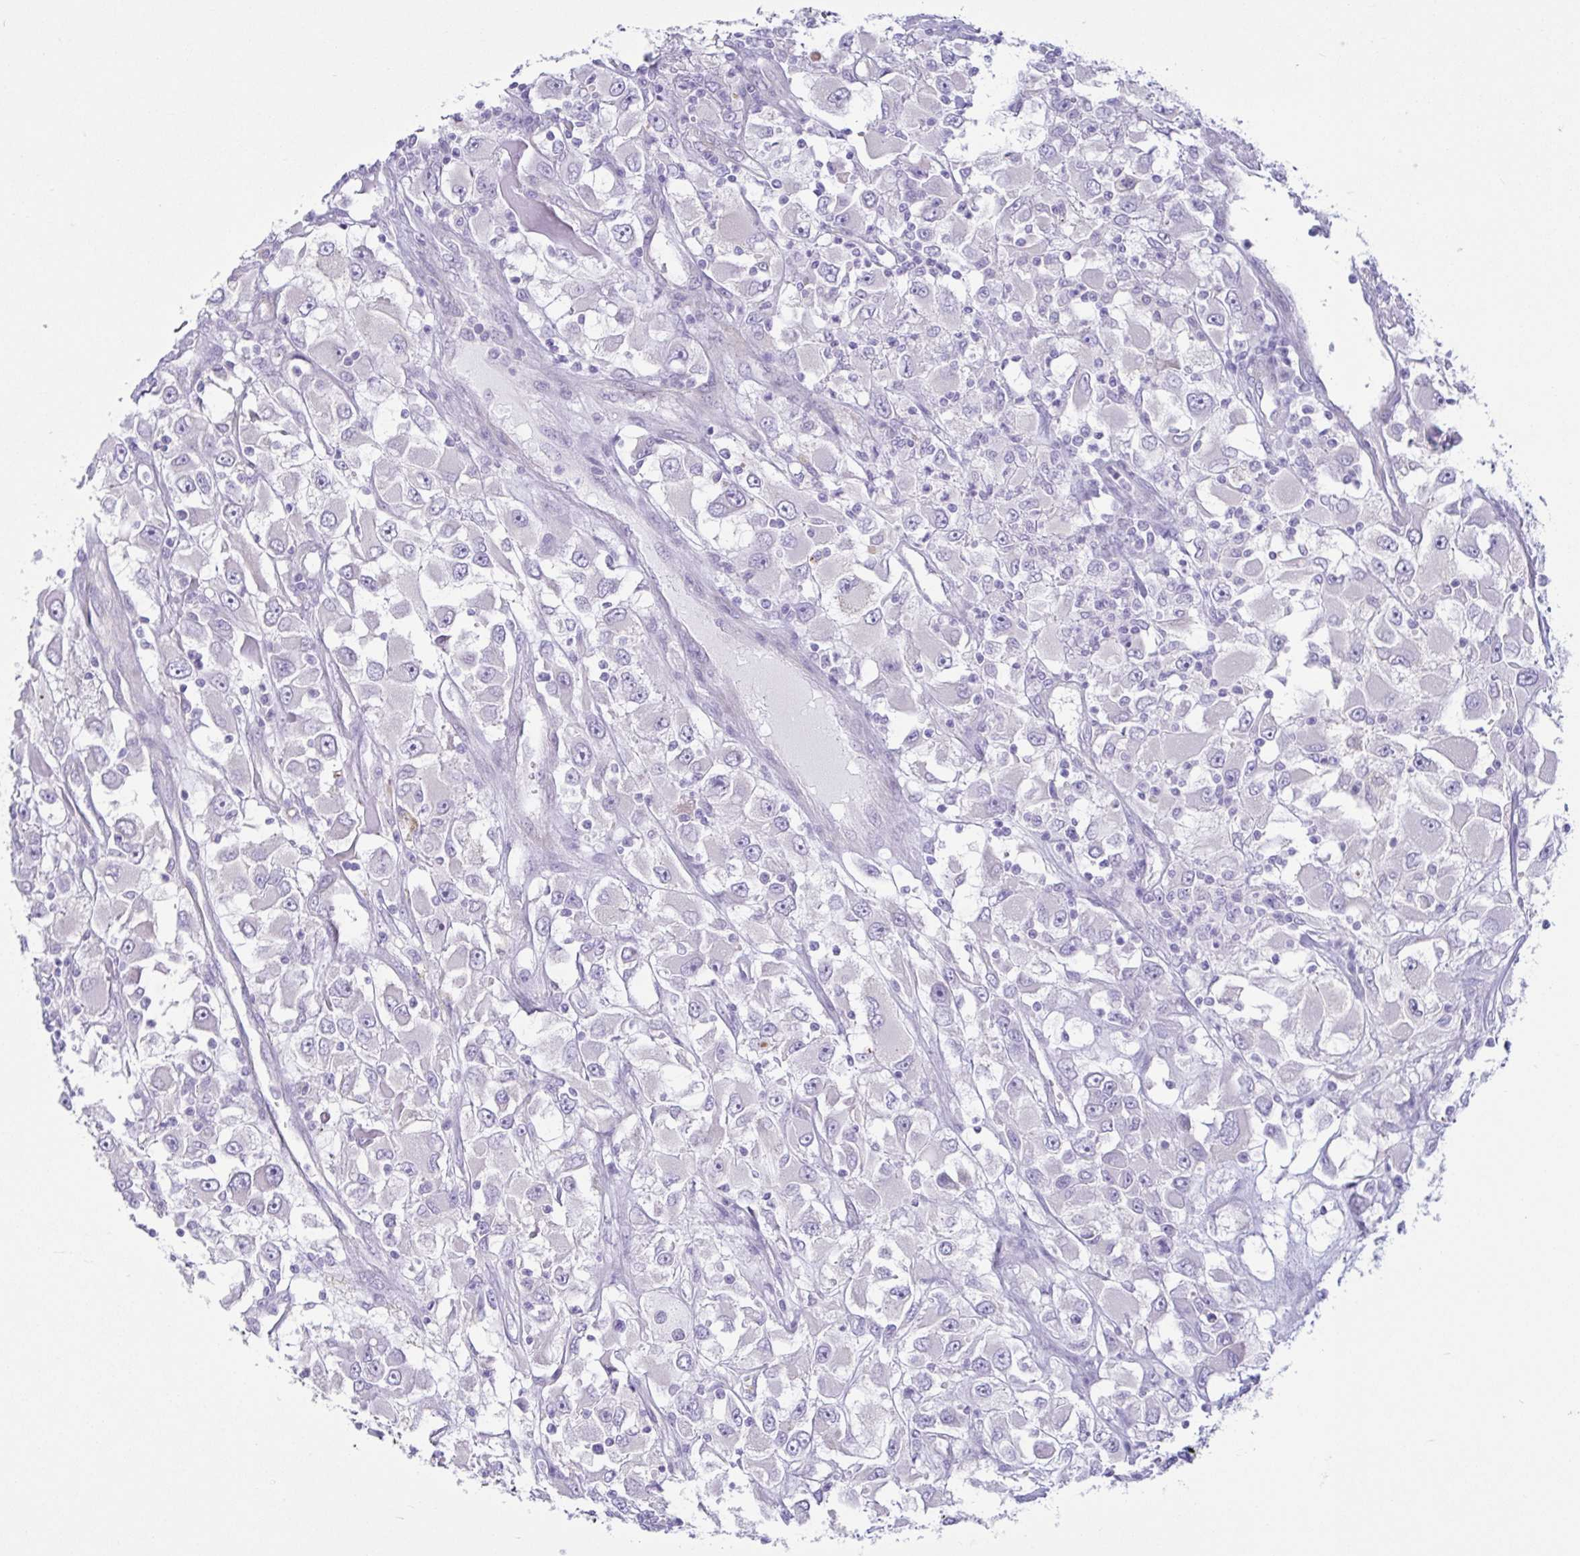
{"staining": {"intensity": "negative", "quantity": "none", "location": "none"}, "tissue": "renal cancer", "cell_type": "Tumor cells", "image_type": "cancer", "snomed": [{"axis": "morphology", "description": "Adenocarcinoma, NOS"}, {"axis": "topography", "description": "Kidney"}], "caption": "Tumor cells are negative for protein expression in human renal cancer (adenocarcinoma).", "gene": "TNNI2", "patient": {"sex": "female", "age": 52}}